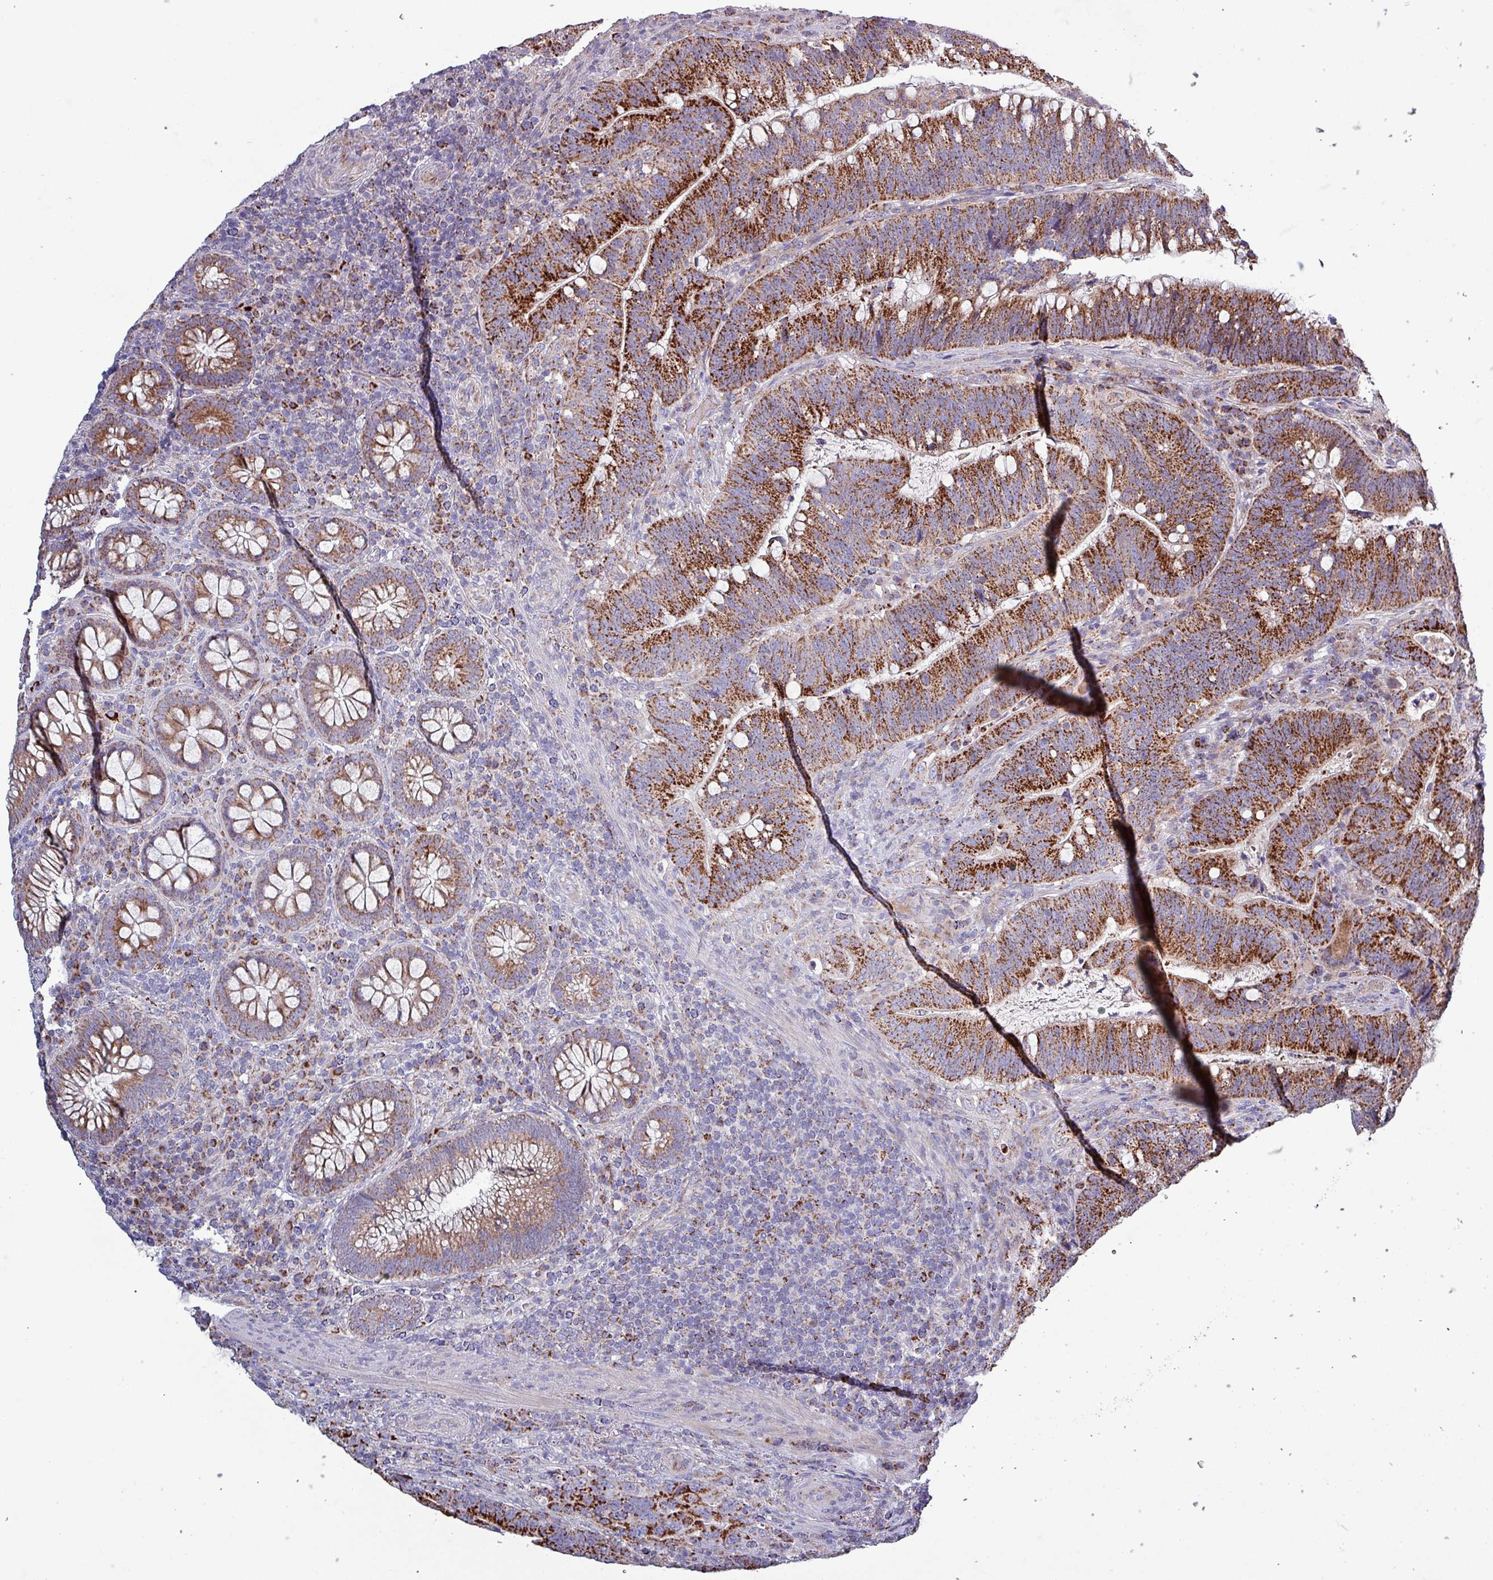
{"staining": {"intensity": "strong", "quantity": ">75%", "location": "cytoplasmic/membranous"}, "tissue": "colorectal cancer", "cell_type": "Tumor cells", "image_type": "cancer", "snomed": [{"axis": "morphology", "description": "Adenocarcinoma, NOS"}, {"axis": "topography", "description": "Colon"}], "caption": "There is high levels of strong cytoplasmic/membranous expression in tumor cells of colorectal cancer (adenocarcinoma), as demonstrated by immunohistochemical staining (brown color).", "gene": "ZNF322", "patient": {"sex": "female", "age": 66}}